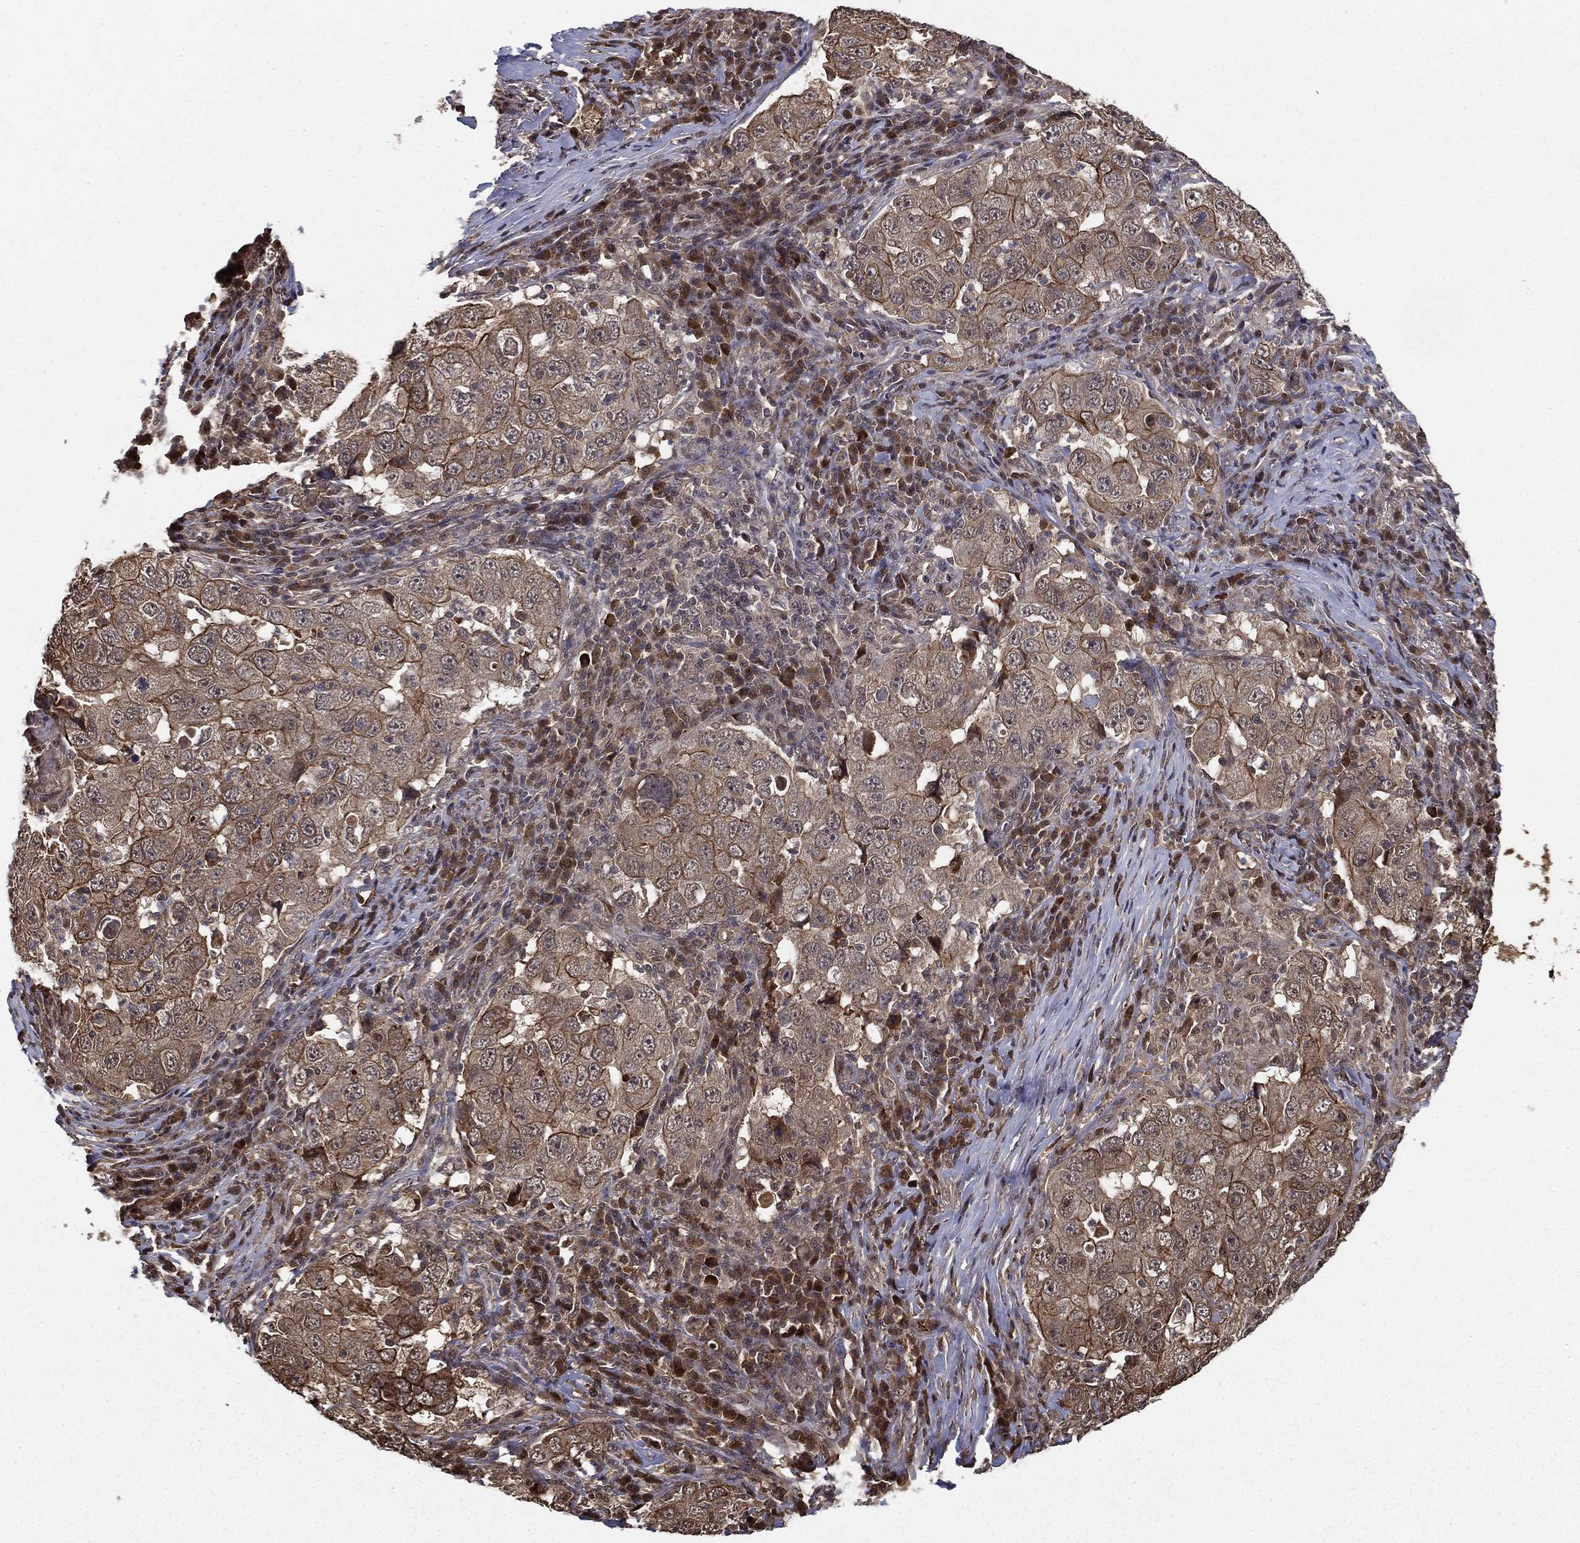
{"staining": {"intensity": "moderate", "quantity": "<25%", "location": "cytoplasmic/membranous"}, "tissue": "lung cancer", "cell_type": "Tumor cells", "image_type": "cancer", "snomed": [{"axis": "morphology", "description": "Adenocarcinoma, NOS"}, {"axis": "topography", "description": "Lung"}], "caption": "A histopathology image of lung cancer (adenocarcinoma) stained for a protein exhibits moderate cytoplasmic/membranous brown staining in tumor cells.", "gene": "SLC6A6", "patient": {"sex": "male", "age": 73}}